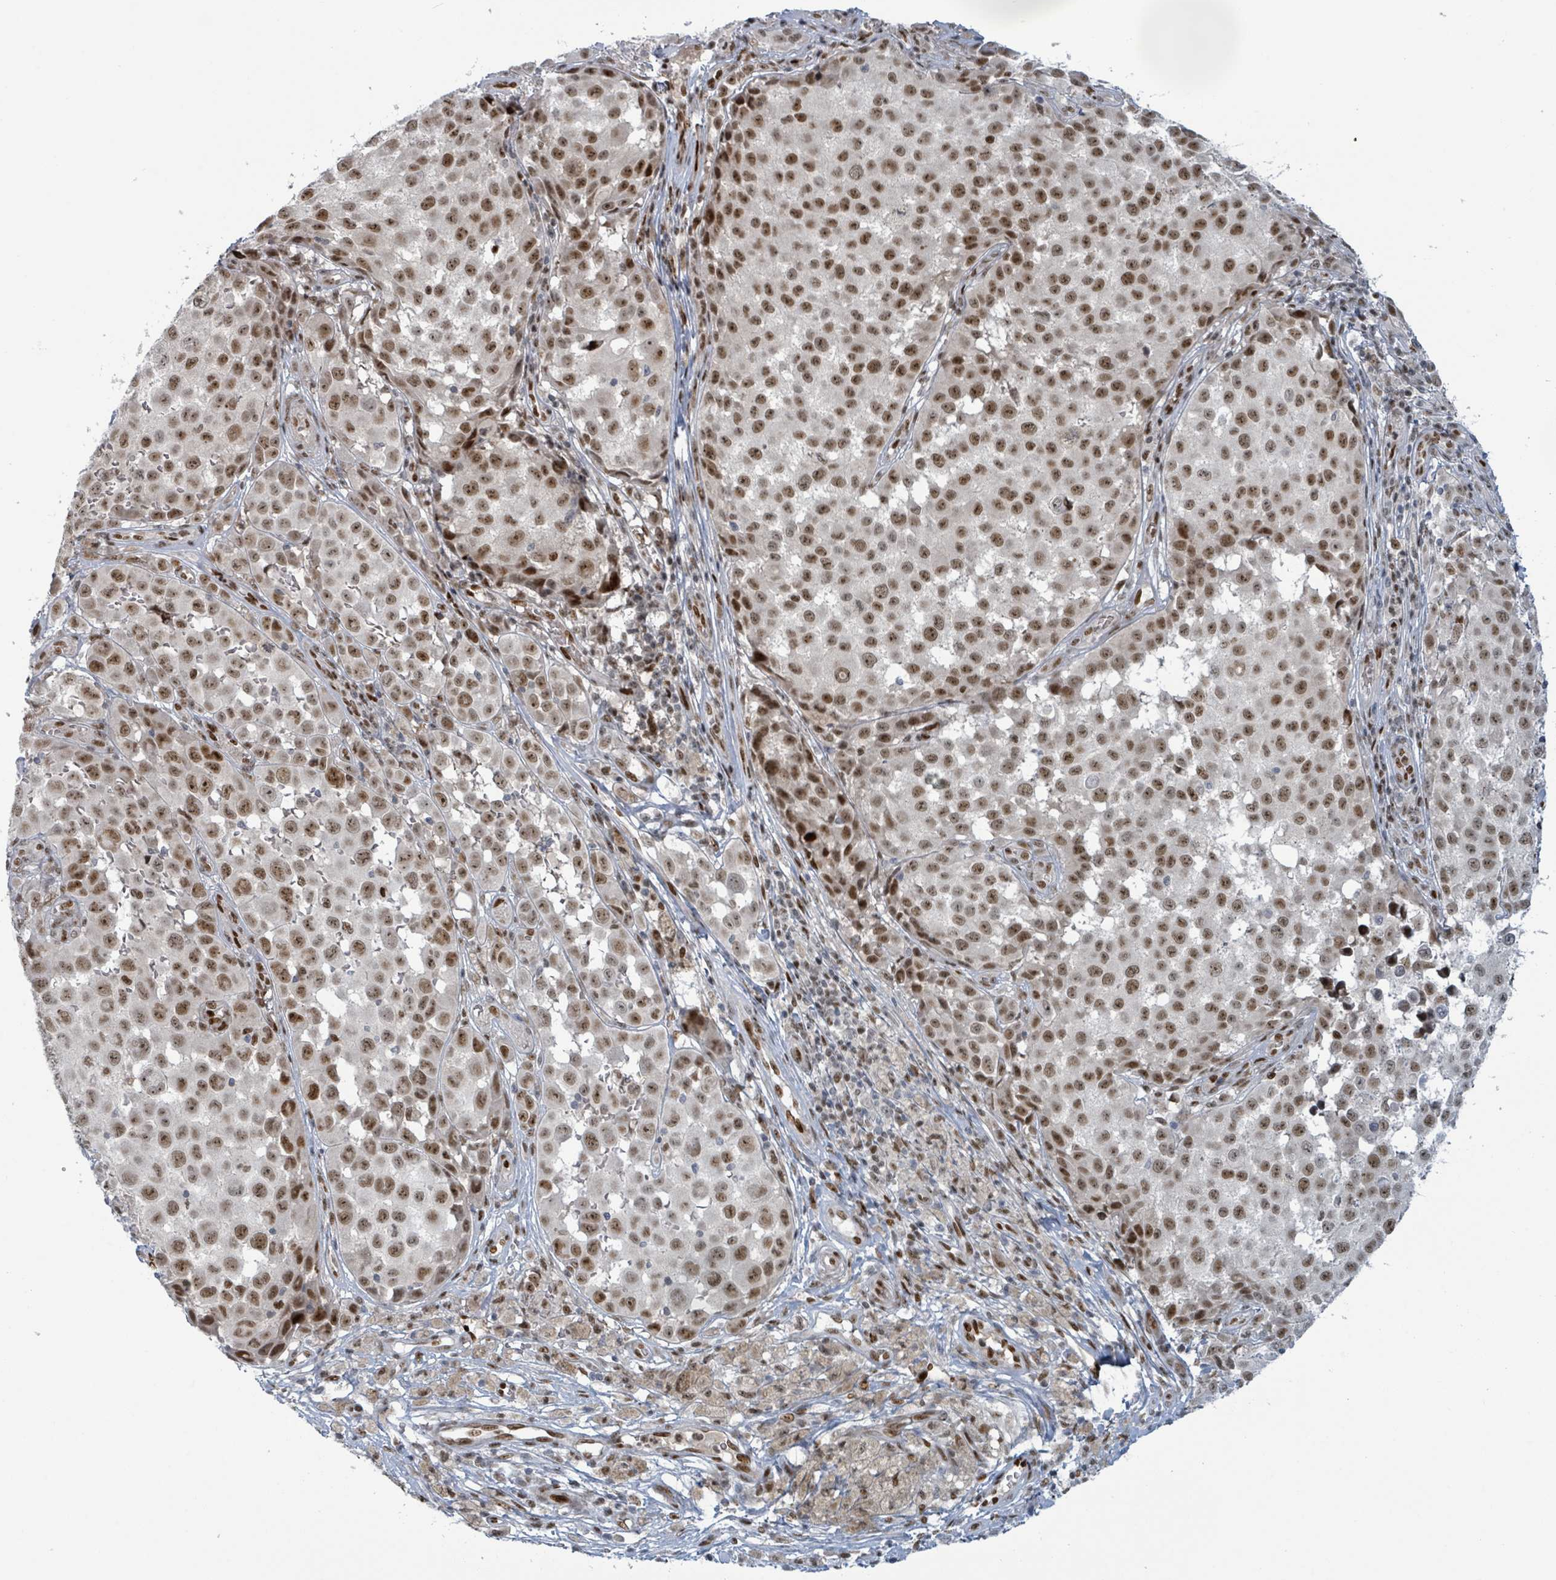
{"staining": {"intensity": "moderate", "quantity": ">75%", "location": "nuclear"}, "tissue": "melanoma", "cell_type": "Tumor cells", "image_type": "cancer", "snomed": [{"axis": "morphology", "description": "Malignant melanoma, NOS"}, {"axis": "topography", "description": "Skin"}], "caption": "An image showing moderate nuclear staining in about >75% of tumor cells in malignant melanoma, as visualized by brown immunohistochemical staining.", "gene": "KLF3", "patient": {"sex": "male", "age": 64}}